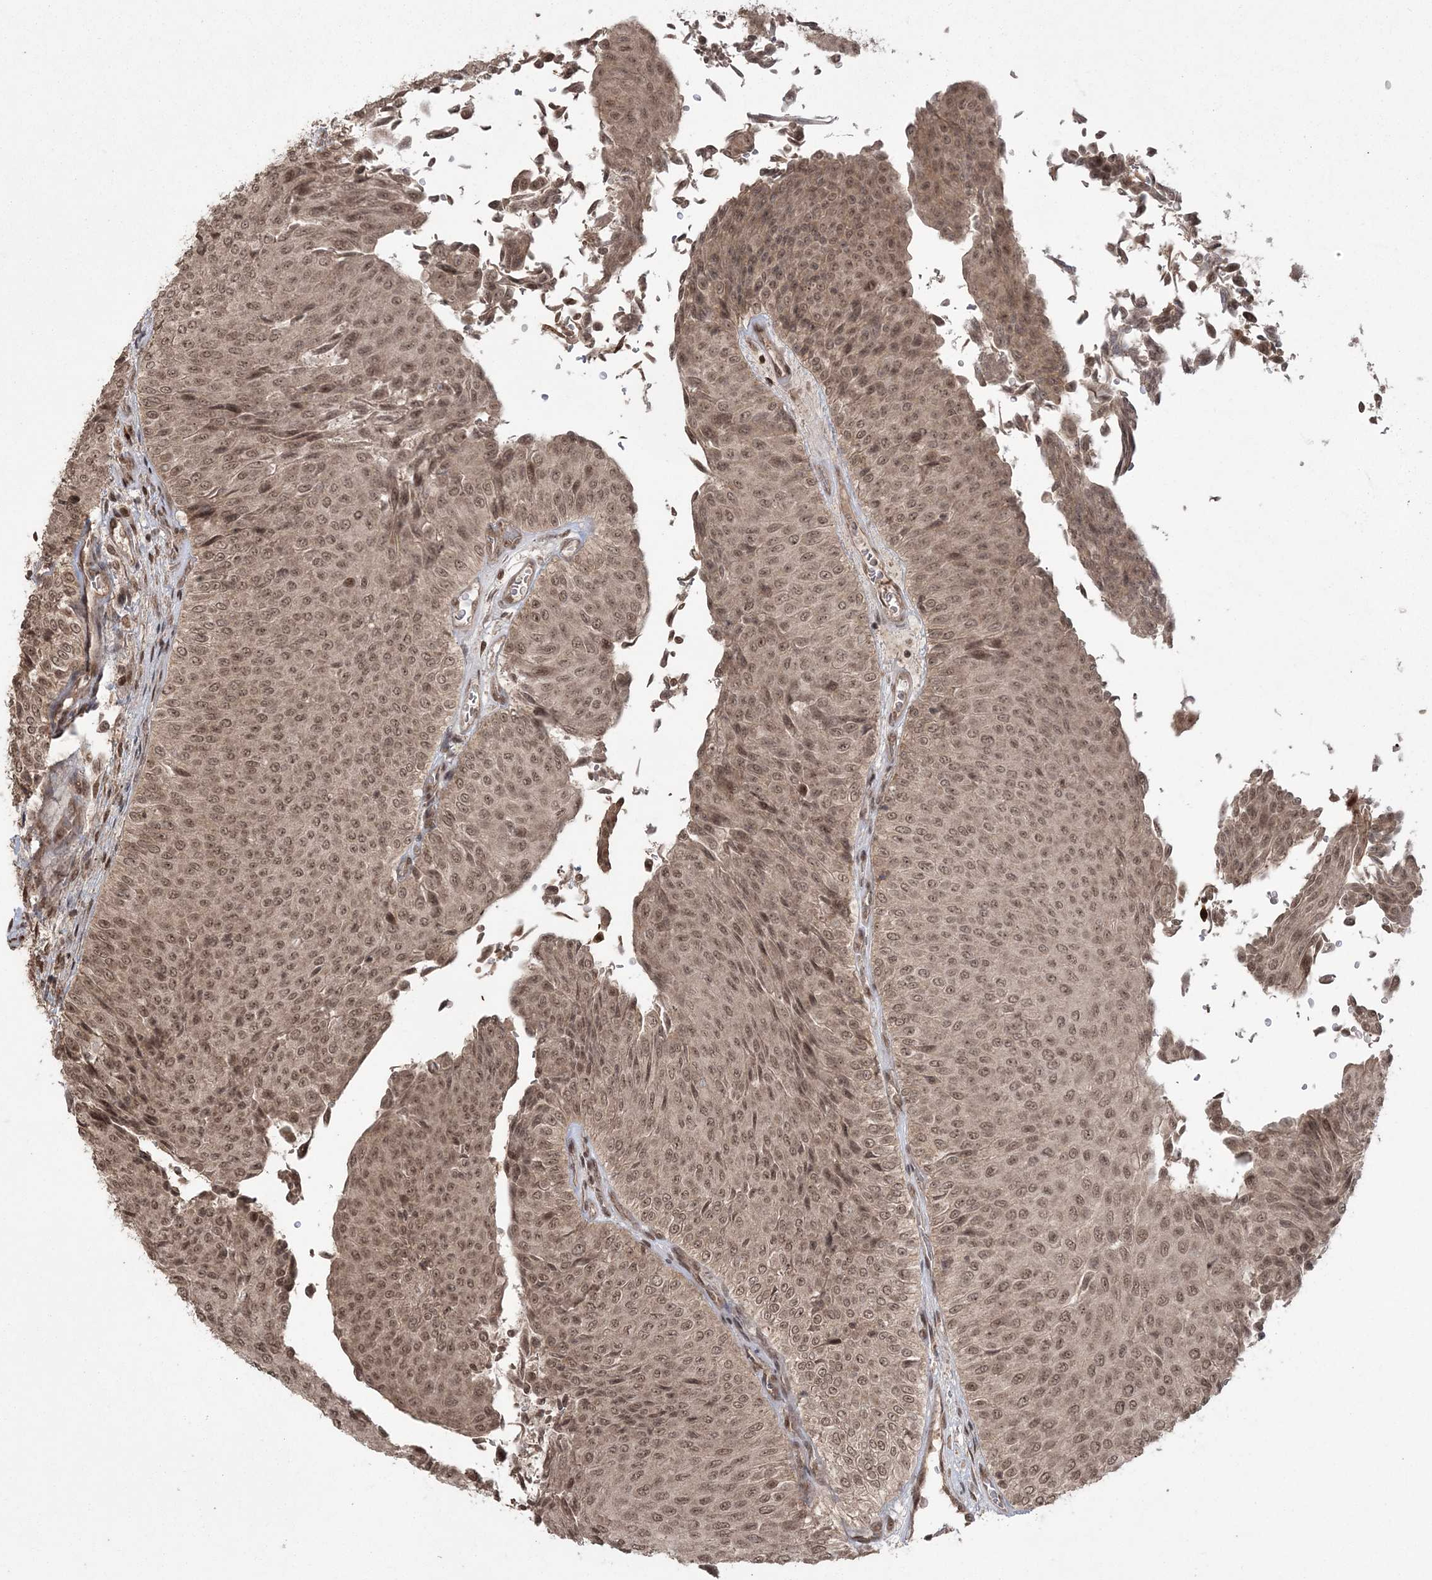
{"staining": {"intensity": "moderate", "quantity": ">75%", "location": "cytoplasmic/membranous,nuclear"}, "tissue": "urothelial cancer", "cell_type": "Tumor cells", "image_type": "cancer", "snomed": [{"axis": "morphology", "description": "Urothelial carcinoma, Low grade"}, {"axis": "topography", "description": "Urinary bladder"}], "caption": "The histopathology image shows immunohistochemical staining of low-grade urothelial carcinoma. There is moderate cytoplasmic/membranous and nuclear expression is seen in approximately >75% of tumor cells.", "gene": "EPB41L4A", "patient": {"sex": "male", "age": 78}}